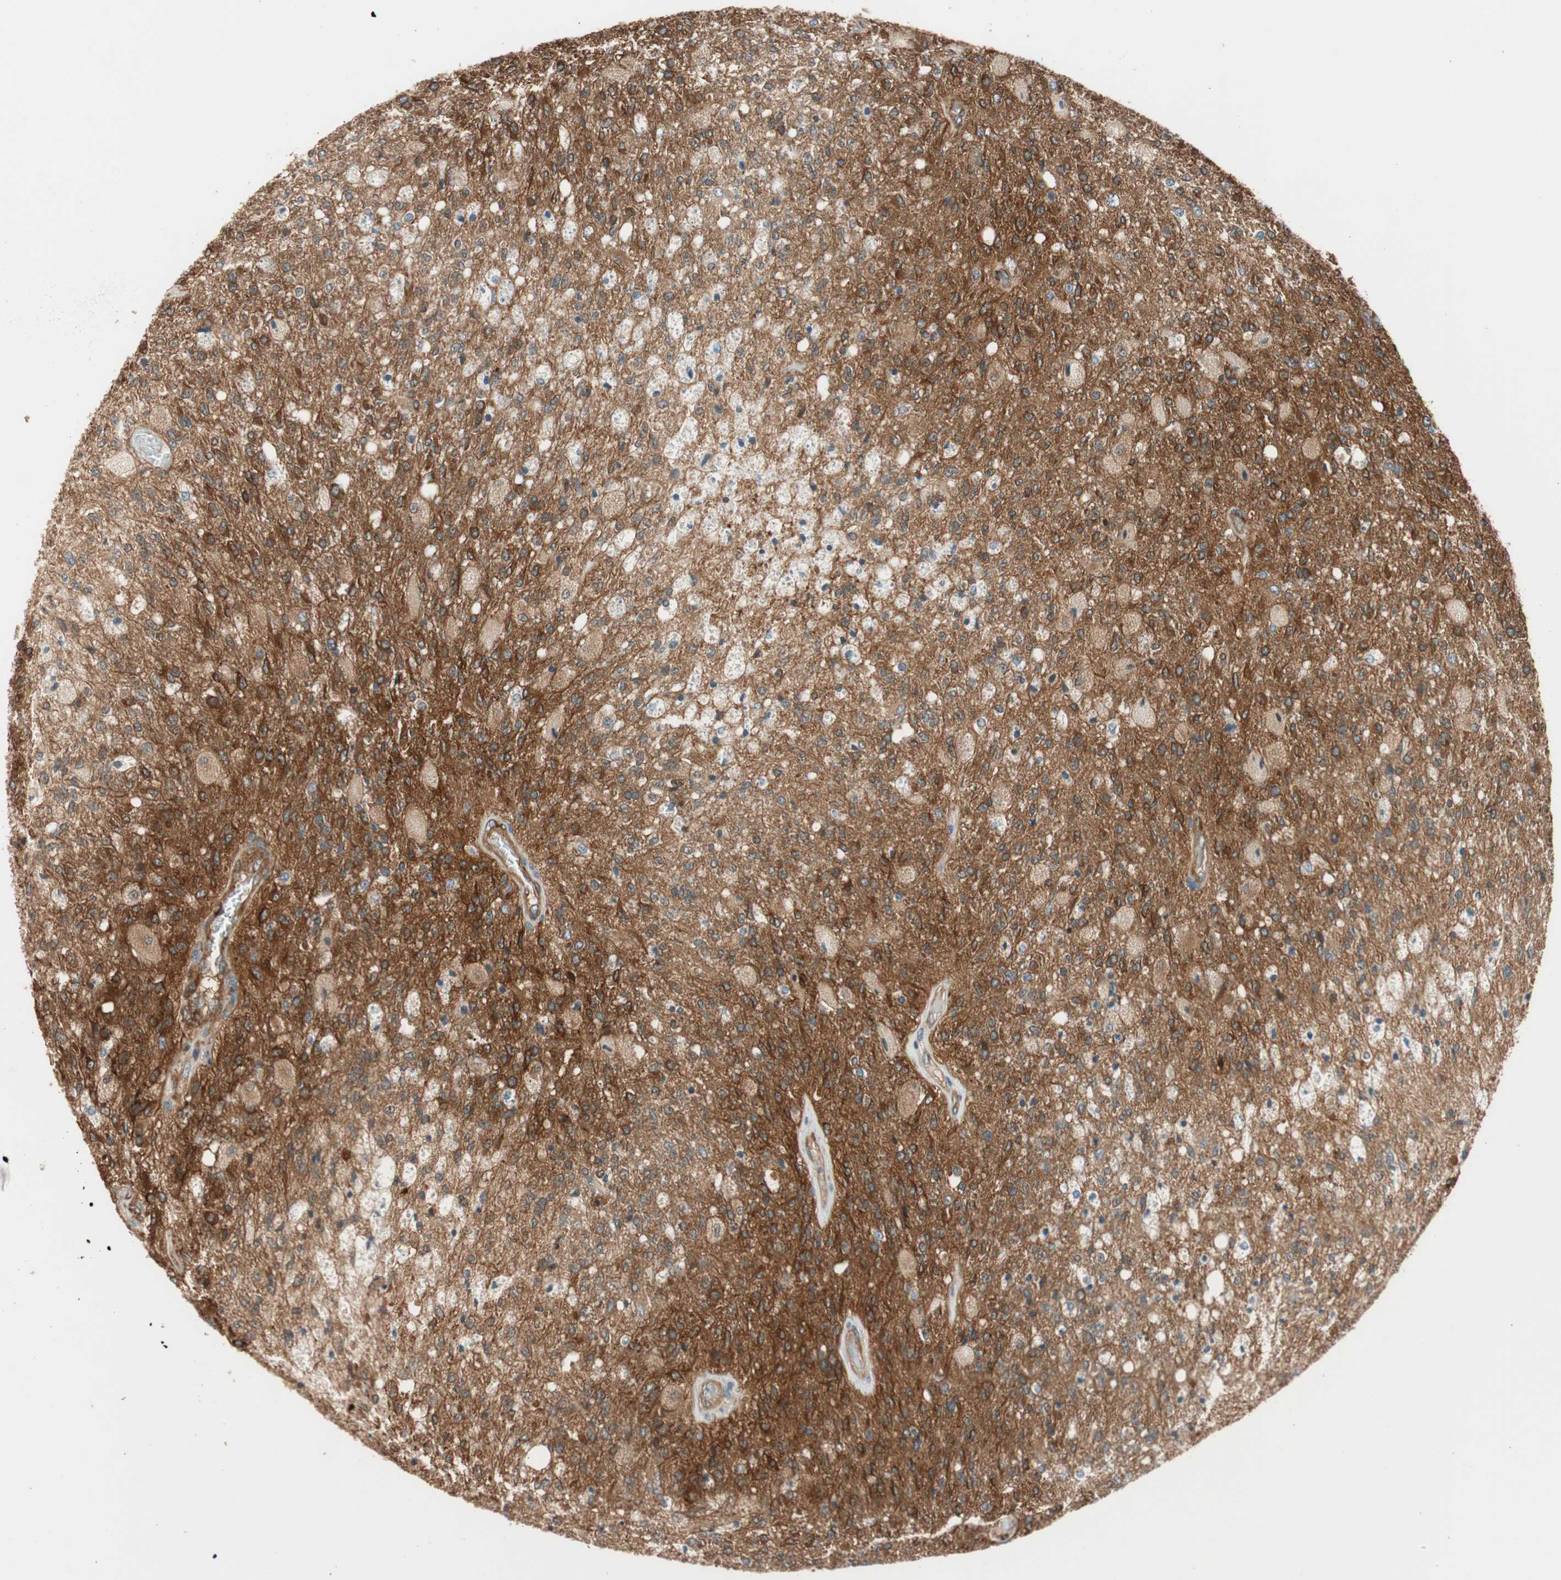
{"staining": {"intensity": "strong", "quantity": ">75%", "location": "cytoplasmic/membranous"}, "tissue": "glioma", "cell_type": "Tumor cells", "image_type": "cancer", "snomed": [{"axis": "morphology", "description": "Normal tissue, NOS"}, {"axis": "morphology", "description": "Glioma, malignant, High grade"}, {"axis": "topography", "description": "Cerebral cortex"}], "caption": "Tumor cells show high levels of strong cytoplasmic/membranous expression in approximately >75% of cells in human high-grade glioma (malignant).", "gene": "WASL", "patient": {"sex": "male", "age": 77}}